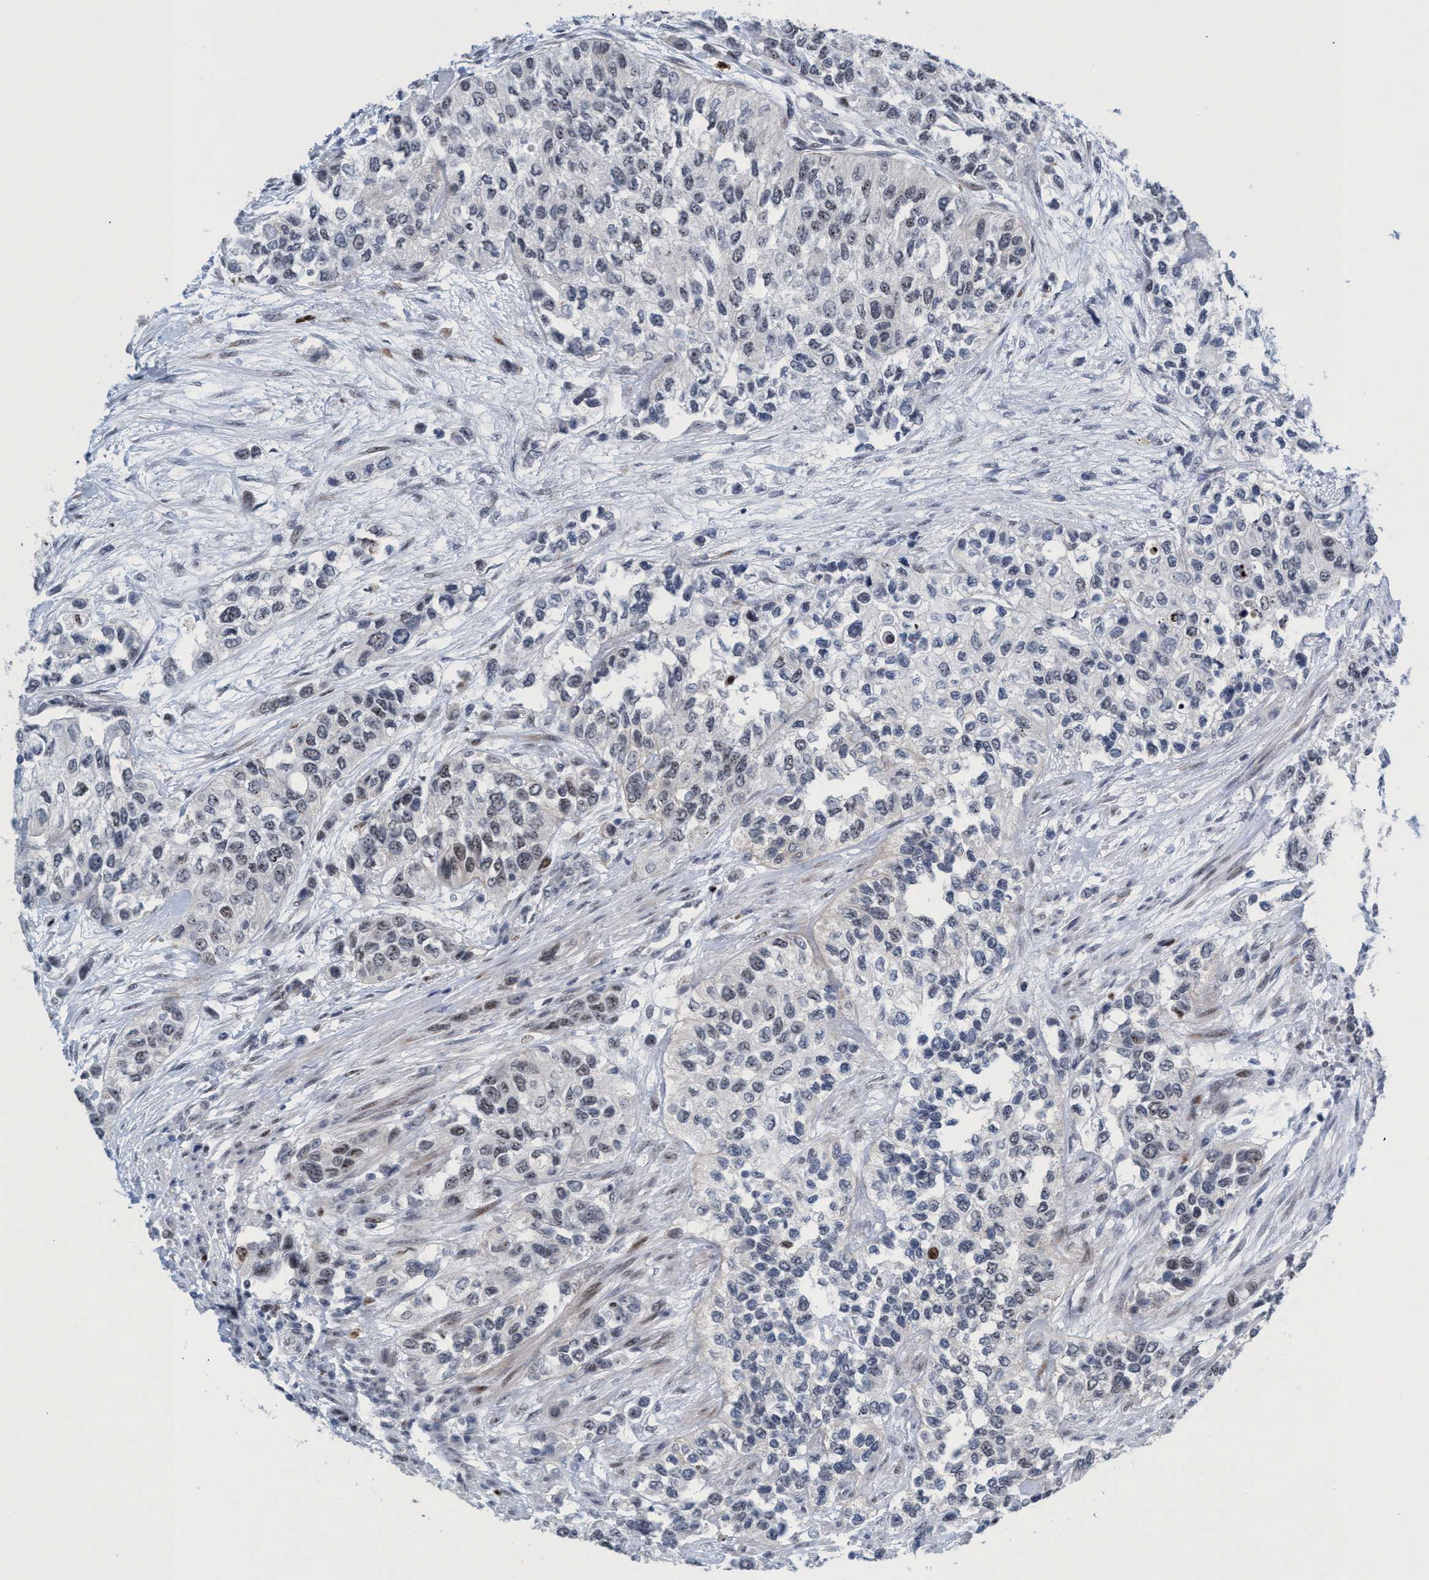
{"staining": {"intensity": "weak", "quantity": "<25%", "location": "nuclear"}, "tissue": "urothelial cancer", "cell_type": "Tumor cells", "image_type": "cancer", "snomed": [{"axis": "morphology", "description": "Urothelial carcinoma, High grade"}, {"axis": "topography", "description": "Urinary bladder"}], "caption": "High power microscopy image of an immunohistochemistry micrograph of high-grade urothelial carcinoma, revealing no significant staining in tumor cells. (DAB IHC visualized using brightfield microscopy, high magnification).", "gene": "CWC27", "patient": {"sex": "female", "age": 56}}